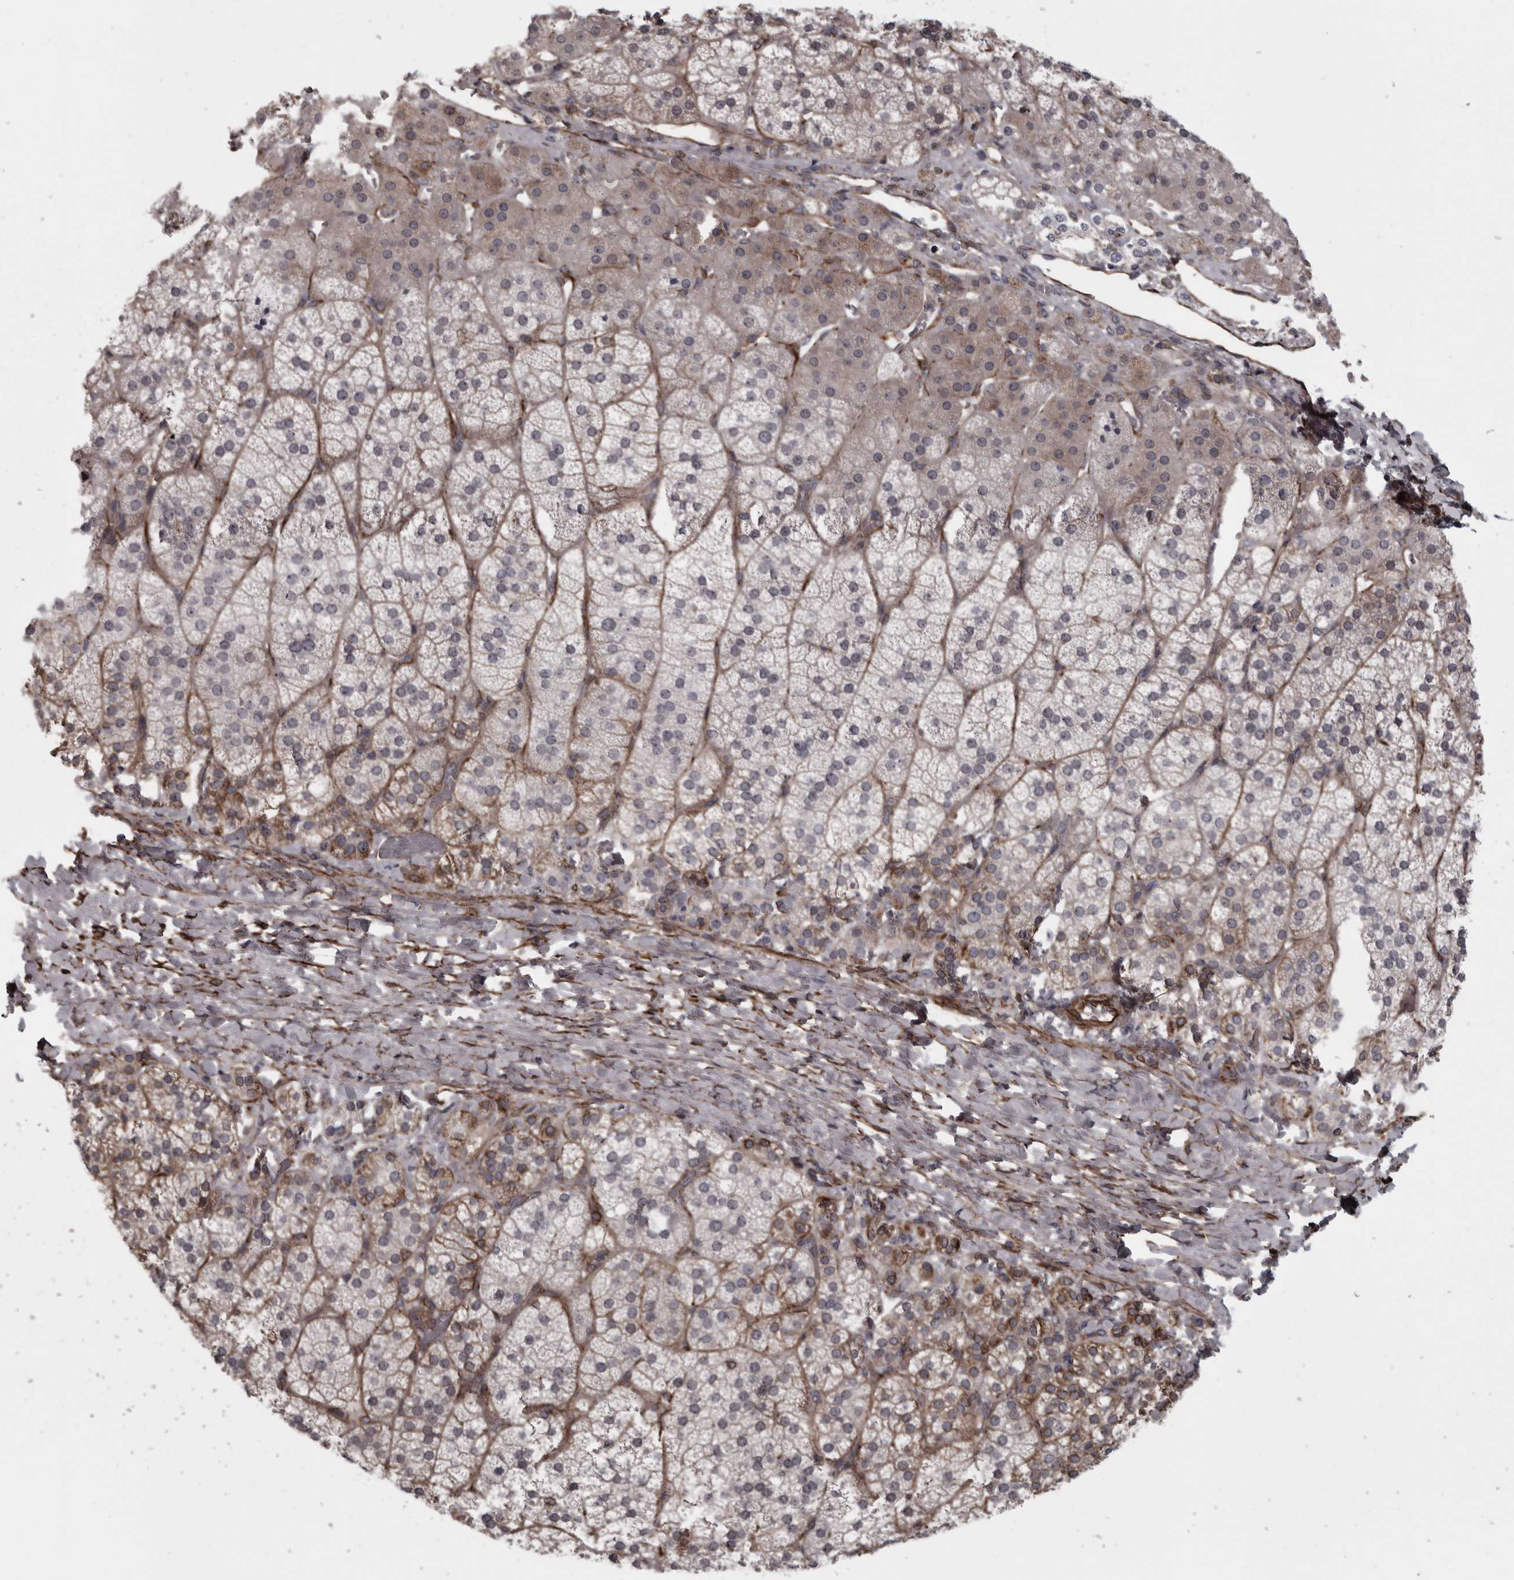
{"staining": {"intensity": "weak", "quantity": "25%-75%", "location": "cytoplasmic/membranous"}, "tissue": "adrenal gland", "cell_type": "Glandular cells", "image_type": "normal", "snomed": [{"axis": "morphology", "description": "Normal tissue, NOS"}, {"axis": "topography", "description": "Adrenal gland"}], "caption": "An image of human adrenal gland stained for a protein displays weak cytoplasmic/membranous brown staining in glandular cells.", "gene": "FAAP100", "patient": {"sex": "female", "age": 44}}